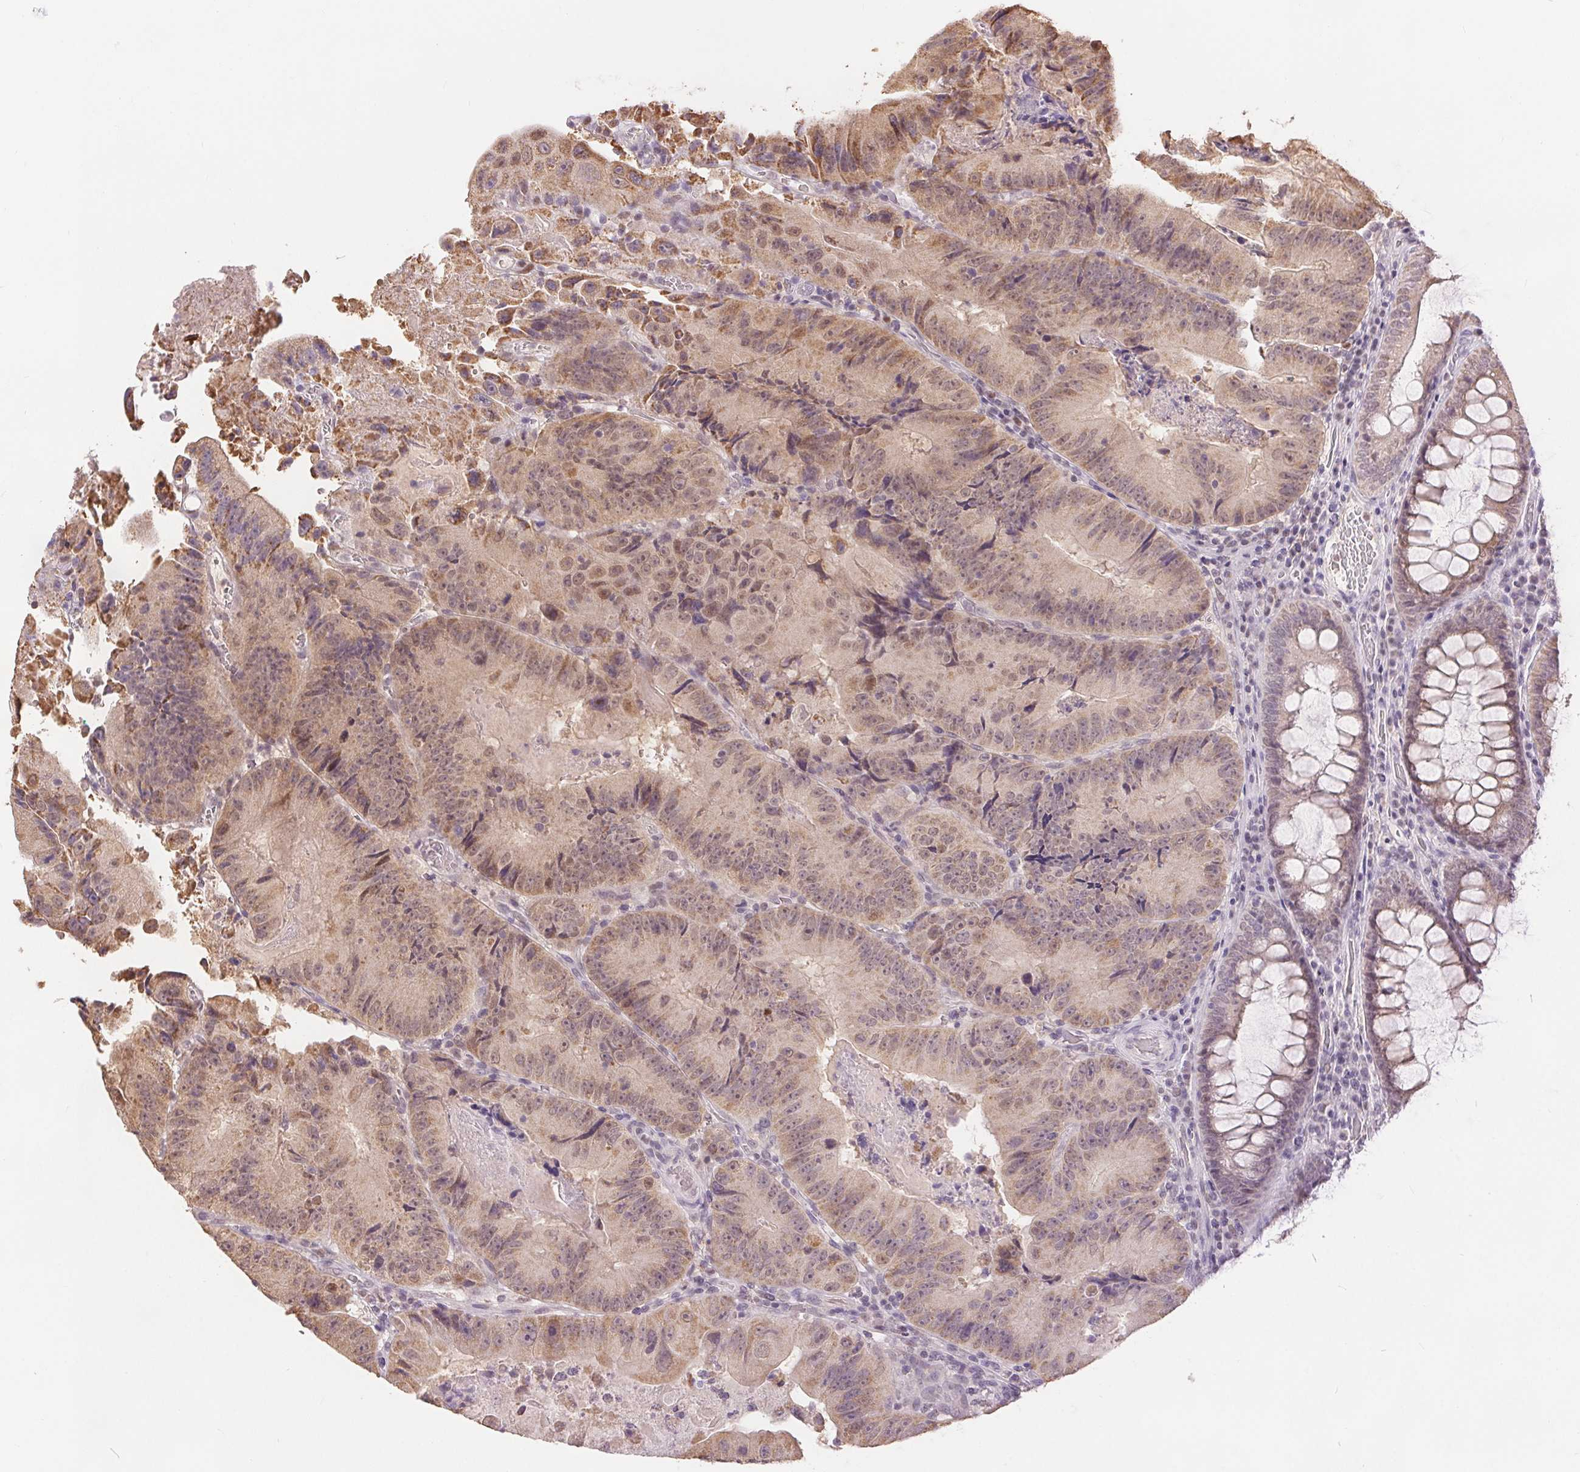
{"staining": {"intensity": "weak", "quantity": ">75%", "location": "cytoplasmic/membranous"}, "tissue": "colorectal cancer", "cell_type": "Tumor cells", "image_type": "cancer", "snomed": [{"axis": "morphology", "description": "Adenocarcinoma, NOS"}, {"axis": "topography", "description": "Colon"}], "caption": "Tumor cells demonstrate weak cytoplasmic/membranous expression in approximately >75% of cells in colorectal cancer (adenocarcinoma).", "gene": "POU2F2", "patient": {"sex": "female", "age": 86}}